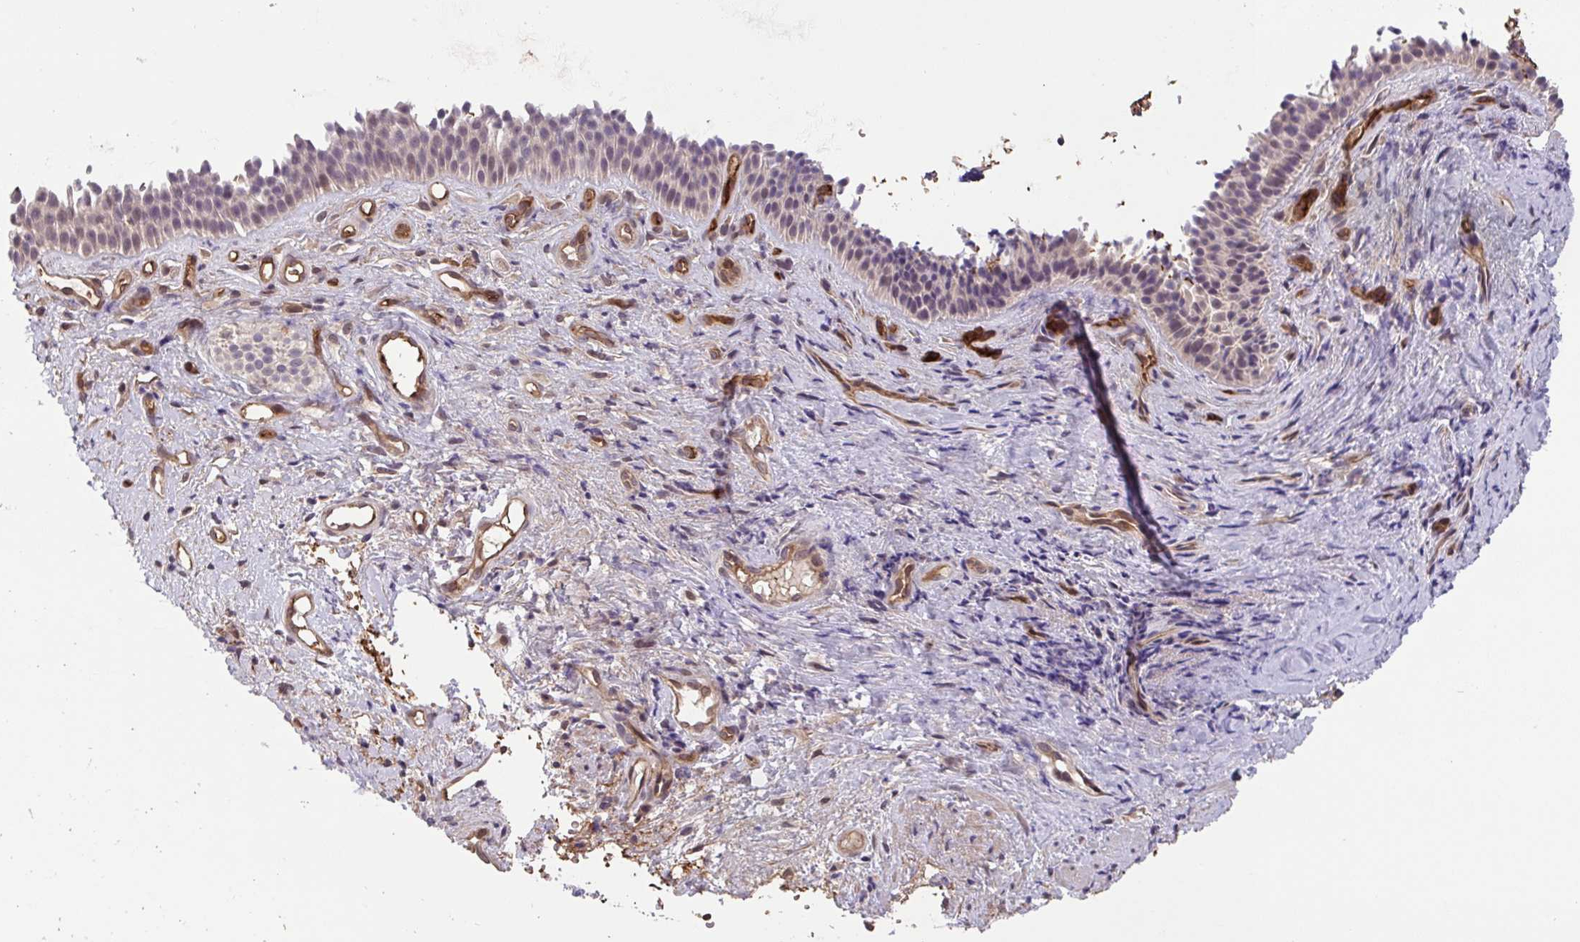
{"staining": {"intensity": "weak", "quantity": "25%-75%", "location": "cytoplasmic/membranous"}, "tissue": "nasopharynx", "cell_type": "Respiratory epithelial cells", "image_type": "normal", "snomed": [{"axis": "morphology", "description": "Normal tissue, NOS"}, {"axis": "morphology", "description": "Inflammation, NOS"}, {"axis": "topography", "description": "Nasopharynx"}], "caption": "IHC photomicrograph of unremarkable nasopharynx: human nasopharynx stained using IHC reveals low levels of weak protein expression localized specifically in the cytoplasmic/membranous of respiratory epithelial cells, appearing as a cytoplasmic/membranous brown color.", "gene": "TIGAR", "patient": {"sex": "male", "age": 54}}